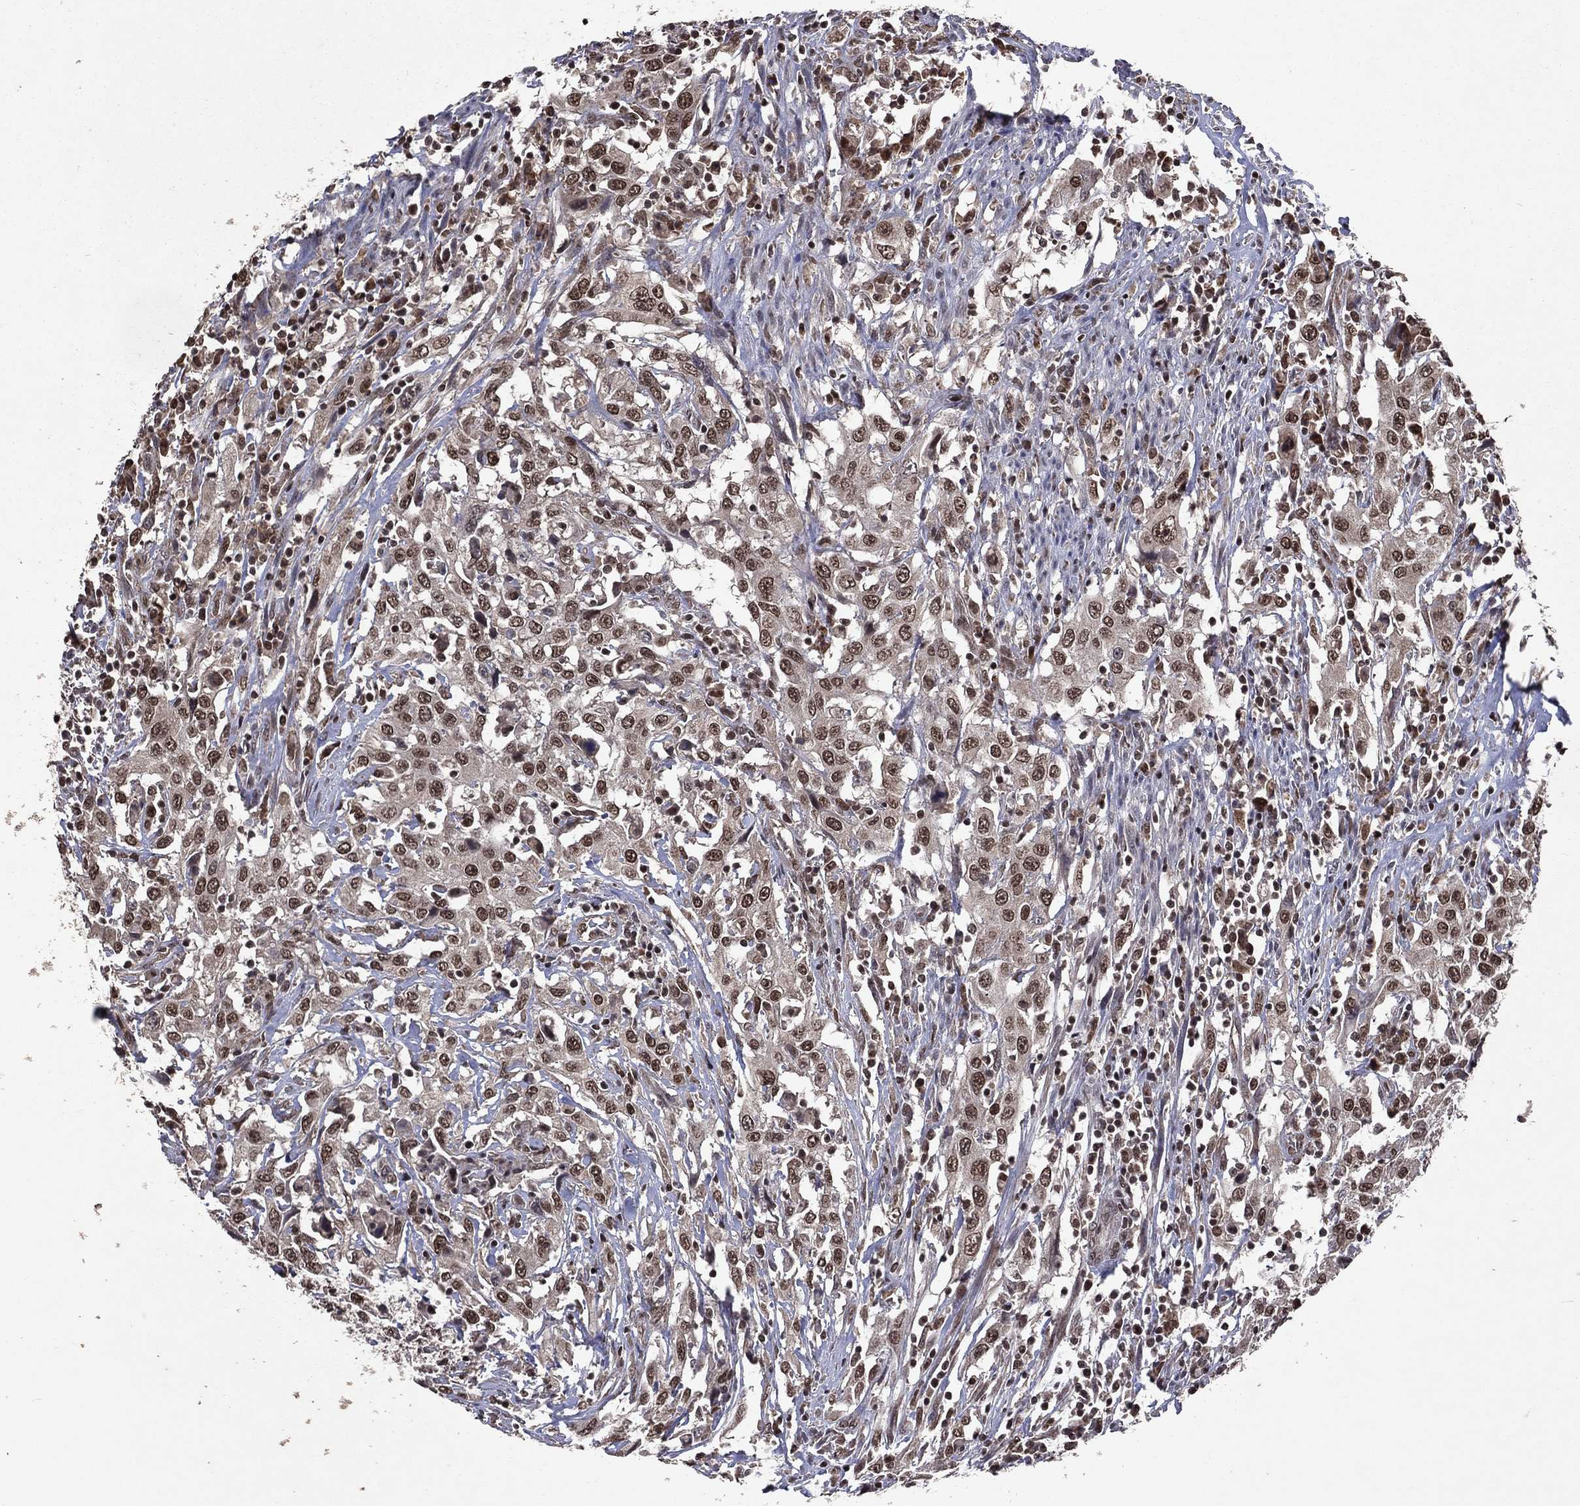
{"staining": {"intensity": "strong", "quantity": "25%-75%", "location": "nuclear"}, "tissue": "urothelial cancer", "cell_type": "Tumor cells", "image_type": "cancer", "snomed": [{"axis": "morphology", "description": "Urothelial carcinoma, High grade"}, {"axis": "topography", "description": "Urinary bladder"}], "caption": "Tumor cells exhibit high levels of strong nuclear staining in about 25%-75% of cells in human urothelial cancer. The staining was performed using DAB (3,3'-diaminobenzidine), with brown indicating positive protein expression. Nuclei are stained blue with hematoxylin.", "gene": "DMAP1", "patient": {"sex": "male", "age": 61}}